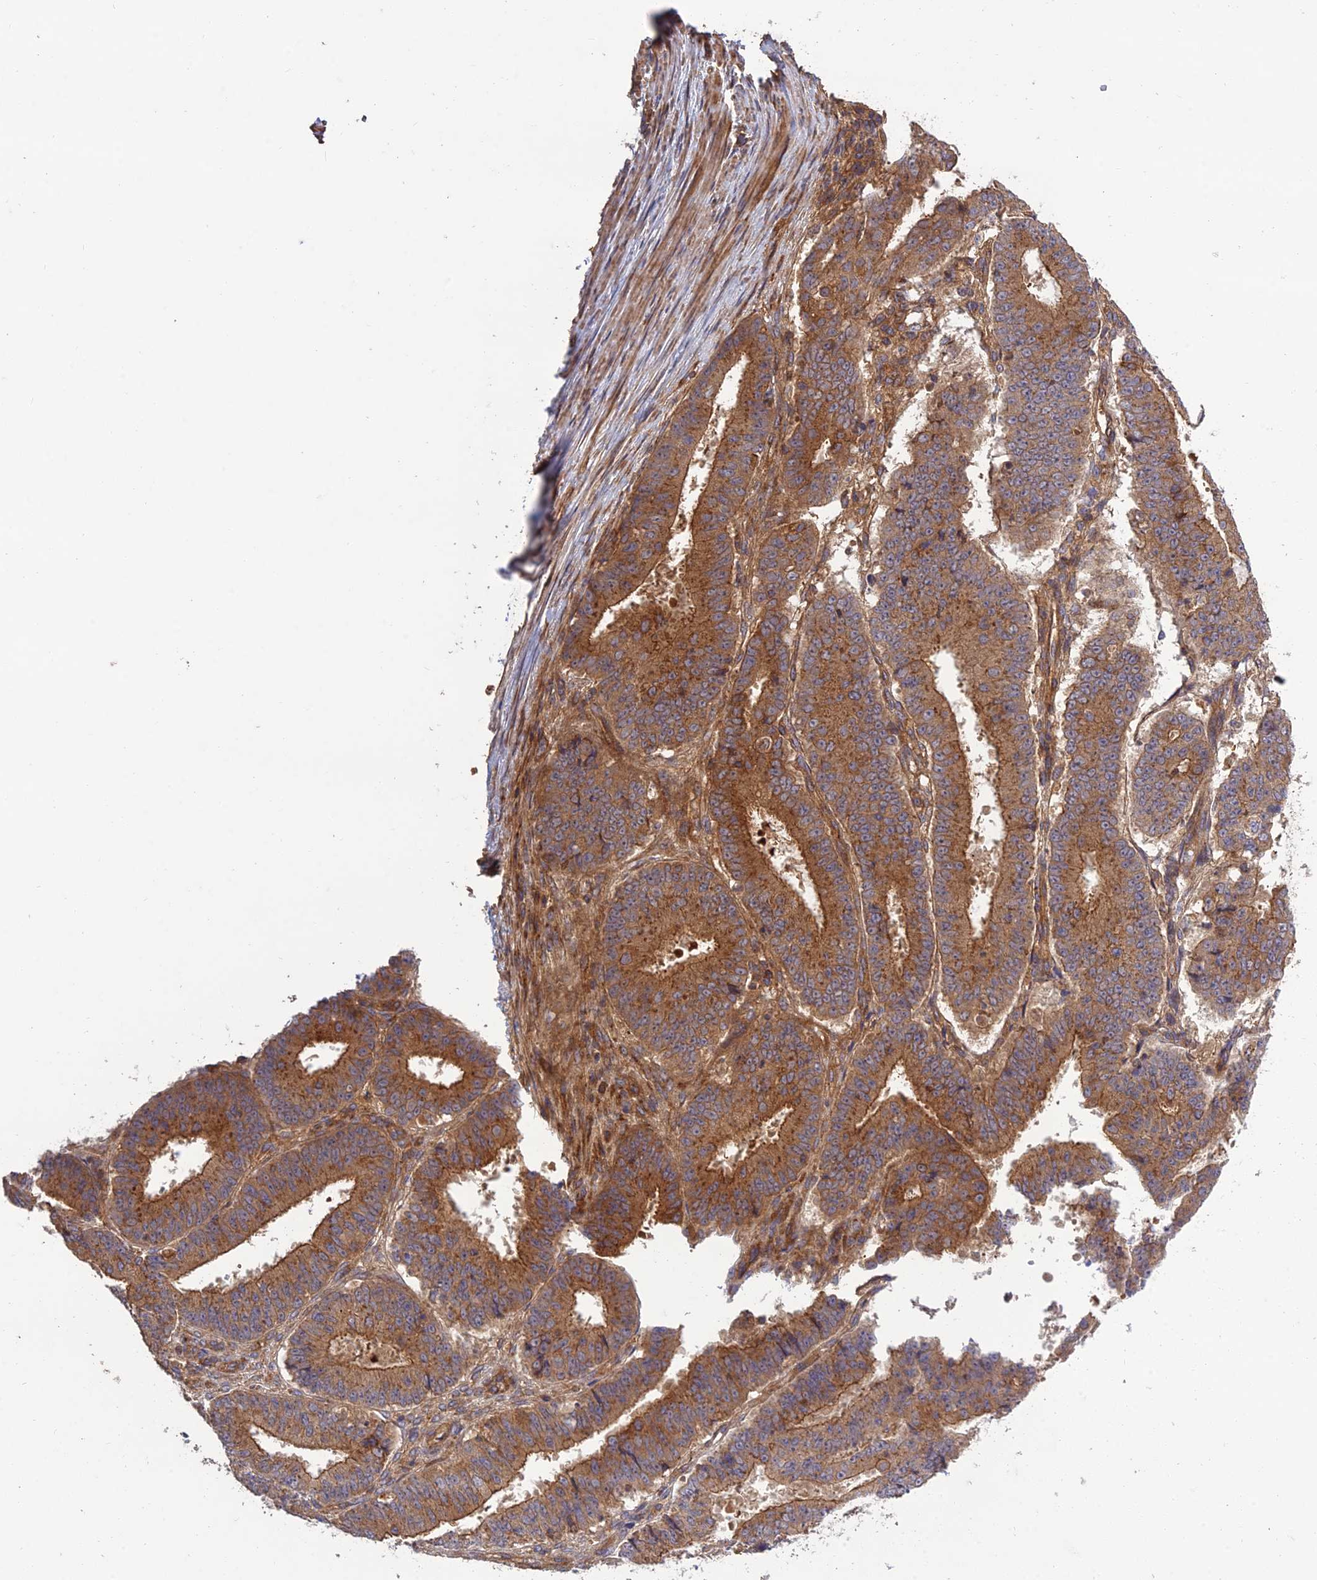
{"staining": {"intensity": "moderate", "quantity": ">75%", "location": "cytoplasmic/membranous"}, "tissue": "ovarian cancer", "cell_type": "Tumor cells", "image_type": "cancer", "snomed": [{"axis": "morphology", "description": "Carcinoma, endometroid"}, {"axis": "topography", "description": "Appendix"}, {"axis": "topography", "description": "Ovary"}], "caption": "Immunohistochemical staining of human ovarian cancer (endometroid carcinoma) demonstrates medium levels of moderate cytoplasmic/membranous protein positivity in approximately >75% of tumor cells.", "gene": "TMEM131L", "patient": {"sex": "female", "age": 42}}